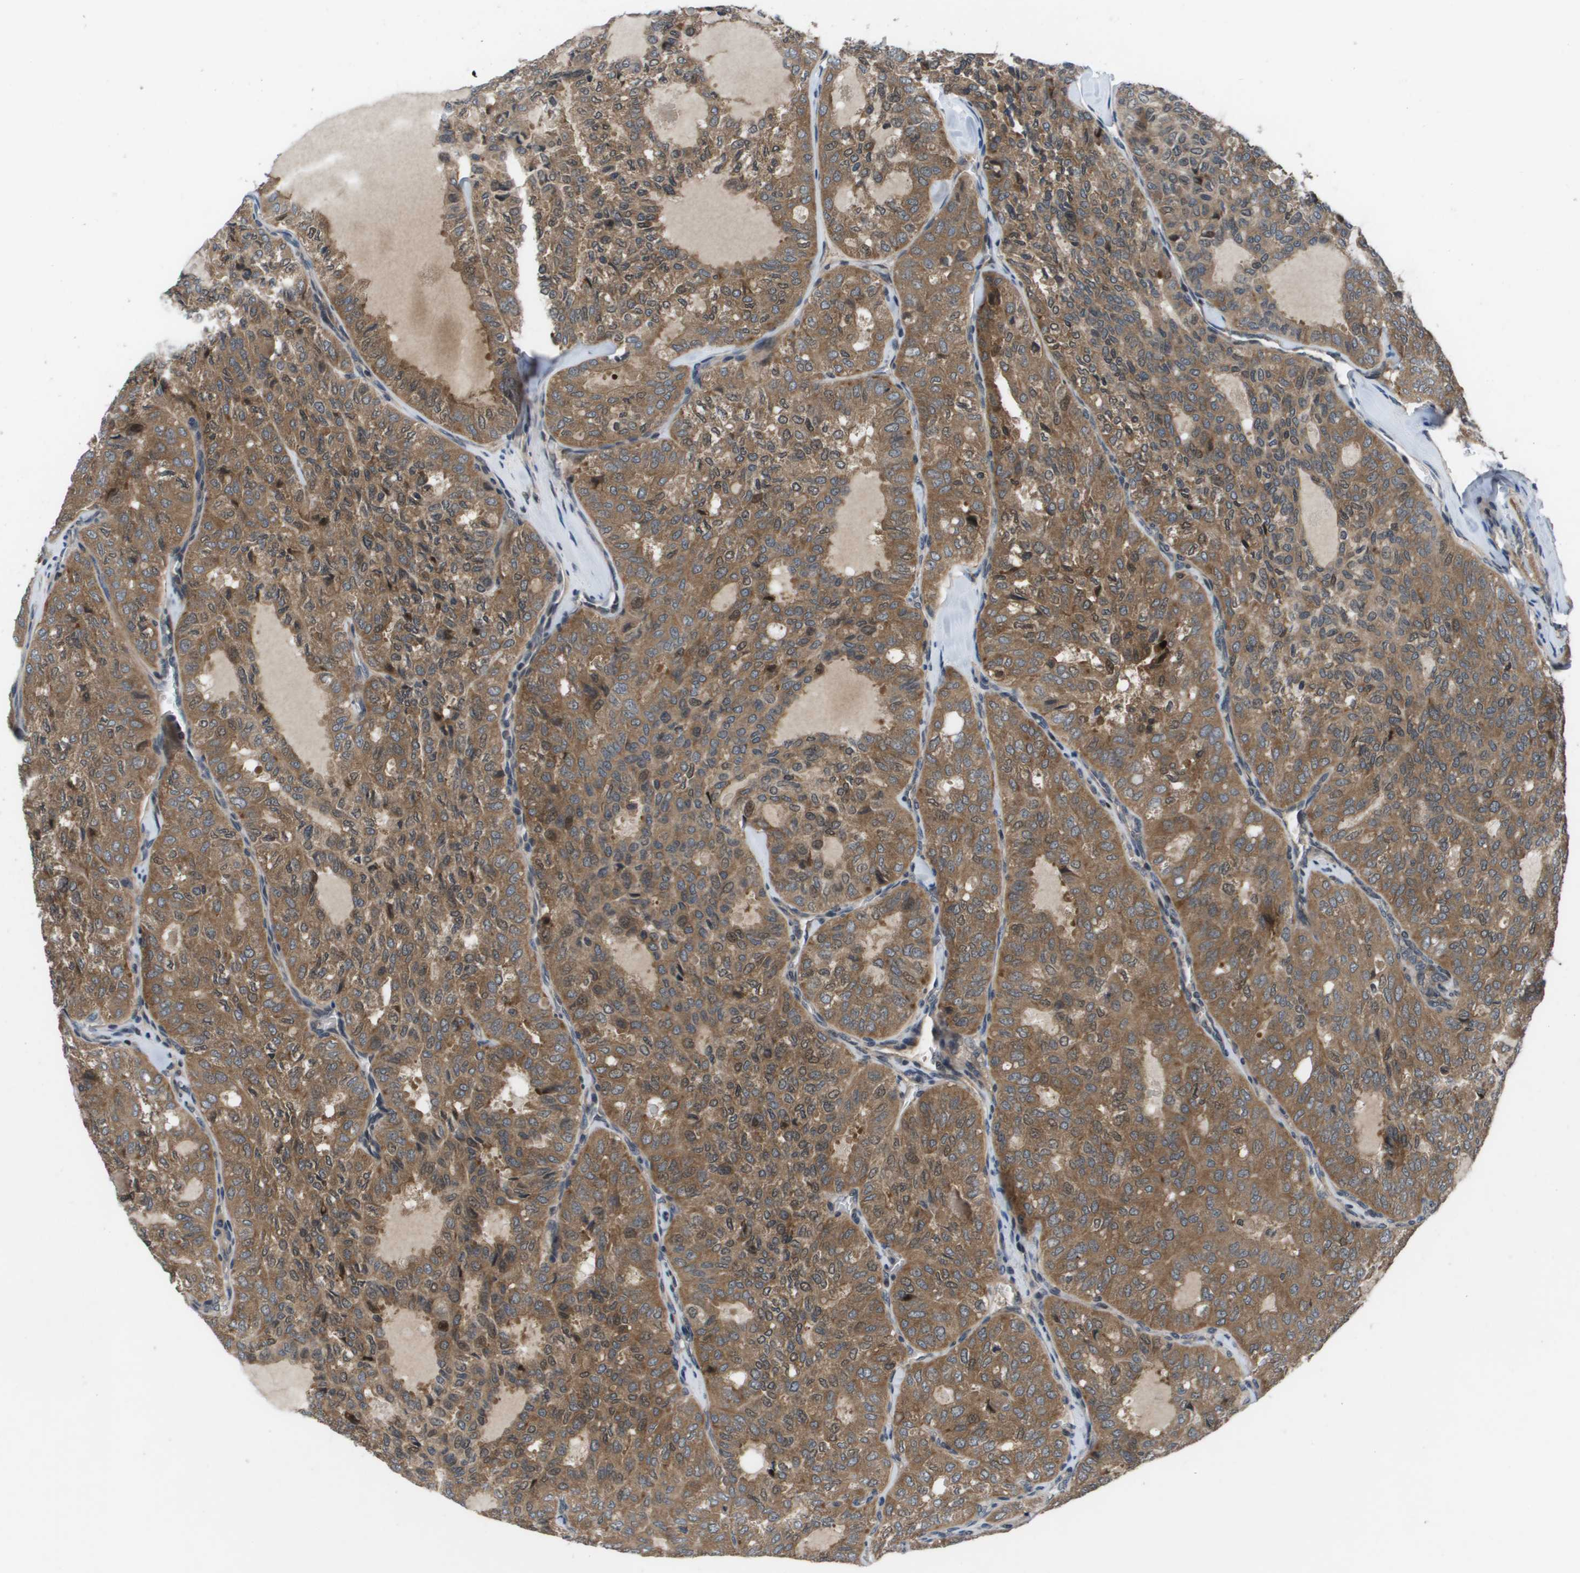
{"staining": {"intensity": "moderate", "quantity": ">75%", "location": "cytoplasmic/membranous,nuclear"}, "tissue": "thyroid cancer", "cell_type": "Tumor cells", "image_type": "cancer", "snomed": [{"axis": "morphology", "description": "Follicular adenoma carcinoma, NOS"}, {"axis": "topography", "description": "Thyroid gland"}], "caption": "Protein expression analysis of human thyroid cancer reveals moderate cytoplasmic/membranous and nuclear expression in approximately >75% of tumor cells.", "gene": "ENPP5", "patient": {"sex": "male", "age": 75}}